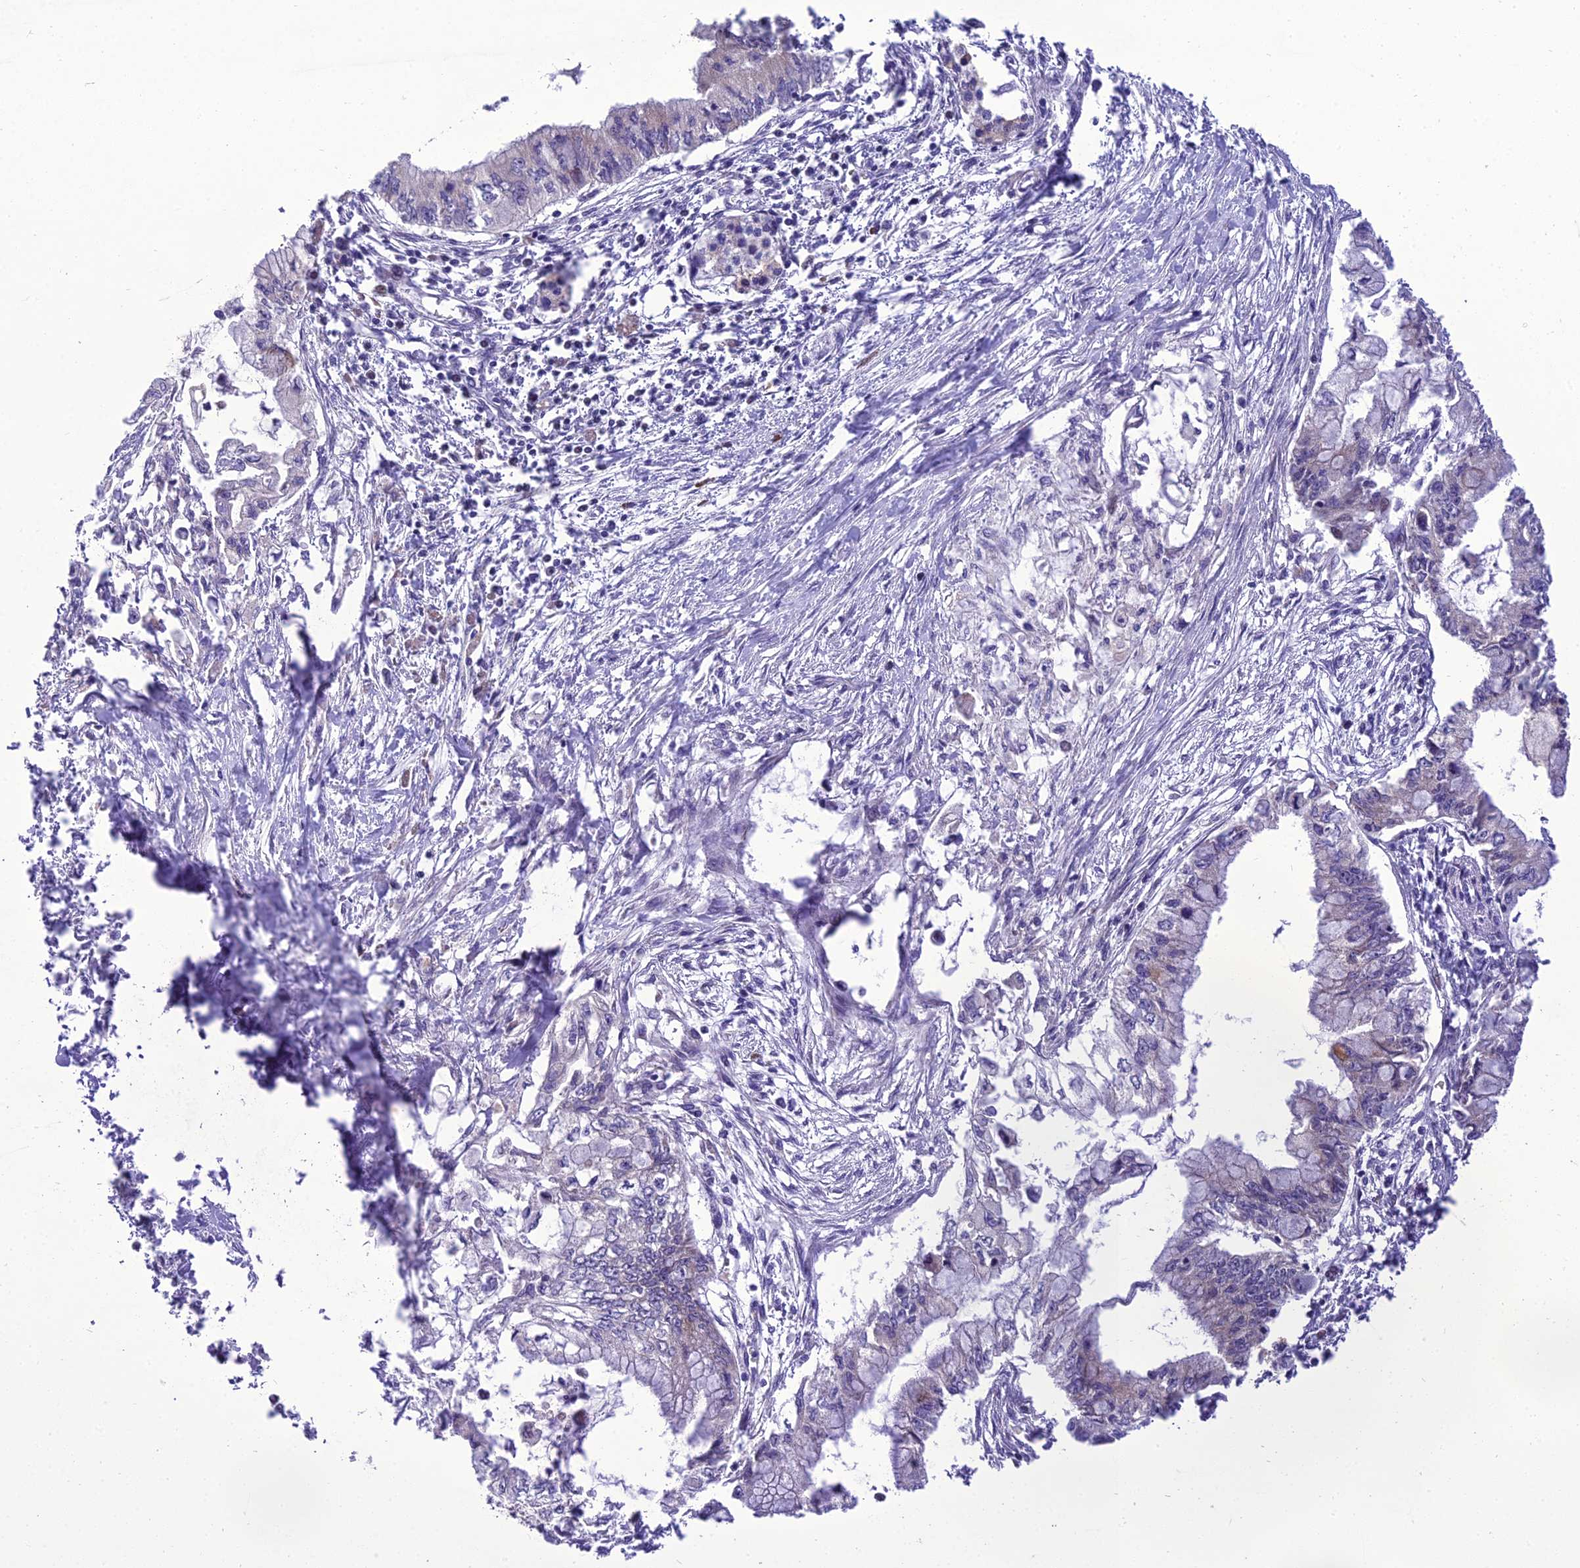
{"staining": {"intensity": "negative", "quantity": "none", "location": "none"}, "tissue": "pancreatic cancer", "cell_type": "Tumor cells", "image_type": "cancer", "snomed": [{"axis": "morphology", "description": "Adenocarcinoma, NOS"}, {"axis": "topography", "description": "Pancreas"}], "caption": "DAB immunohistochemical staining of pancreatic cancer (adenocarcinoma) demonstrates no significant staining in tumor cells.", "gene": "NEURL2", "patient": {"sex": "male", "age": 48}}